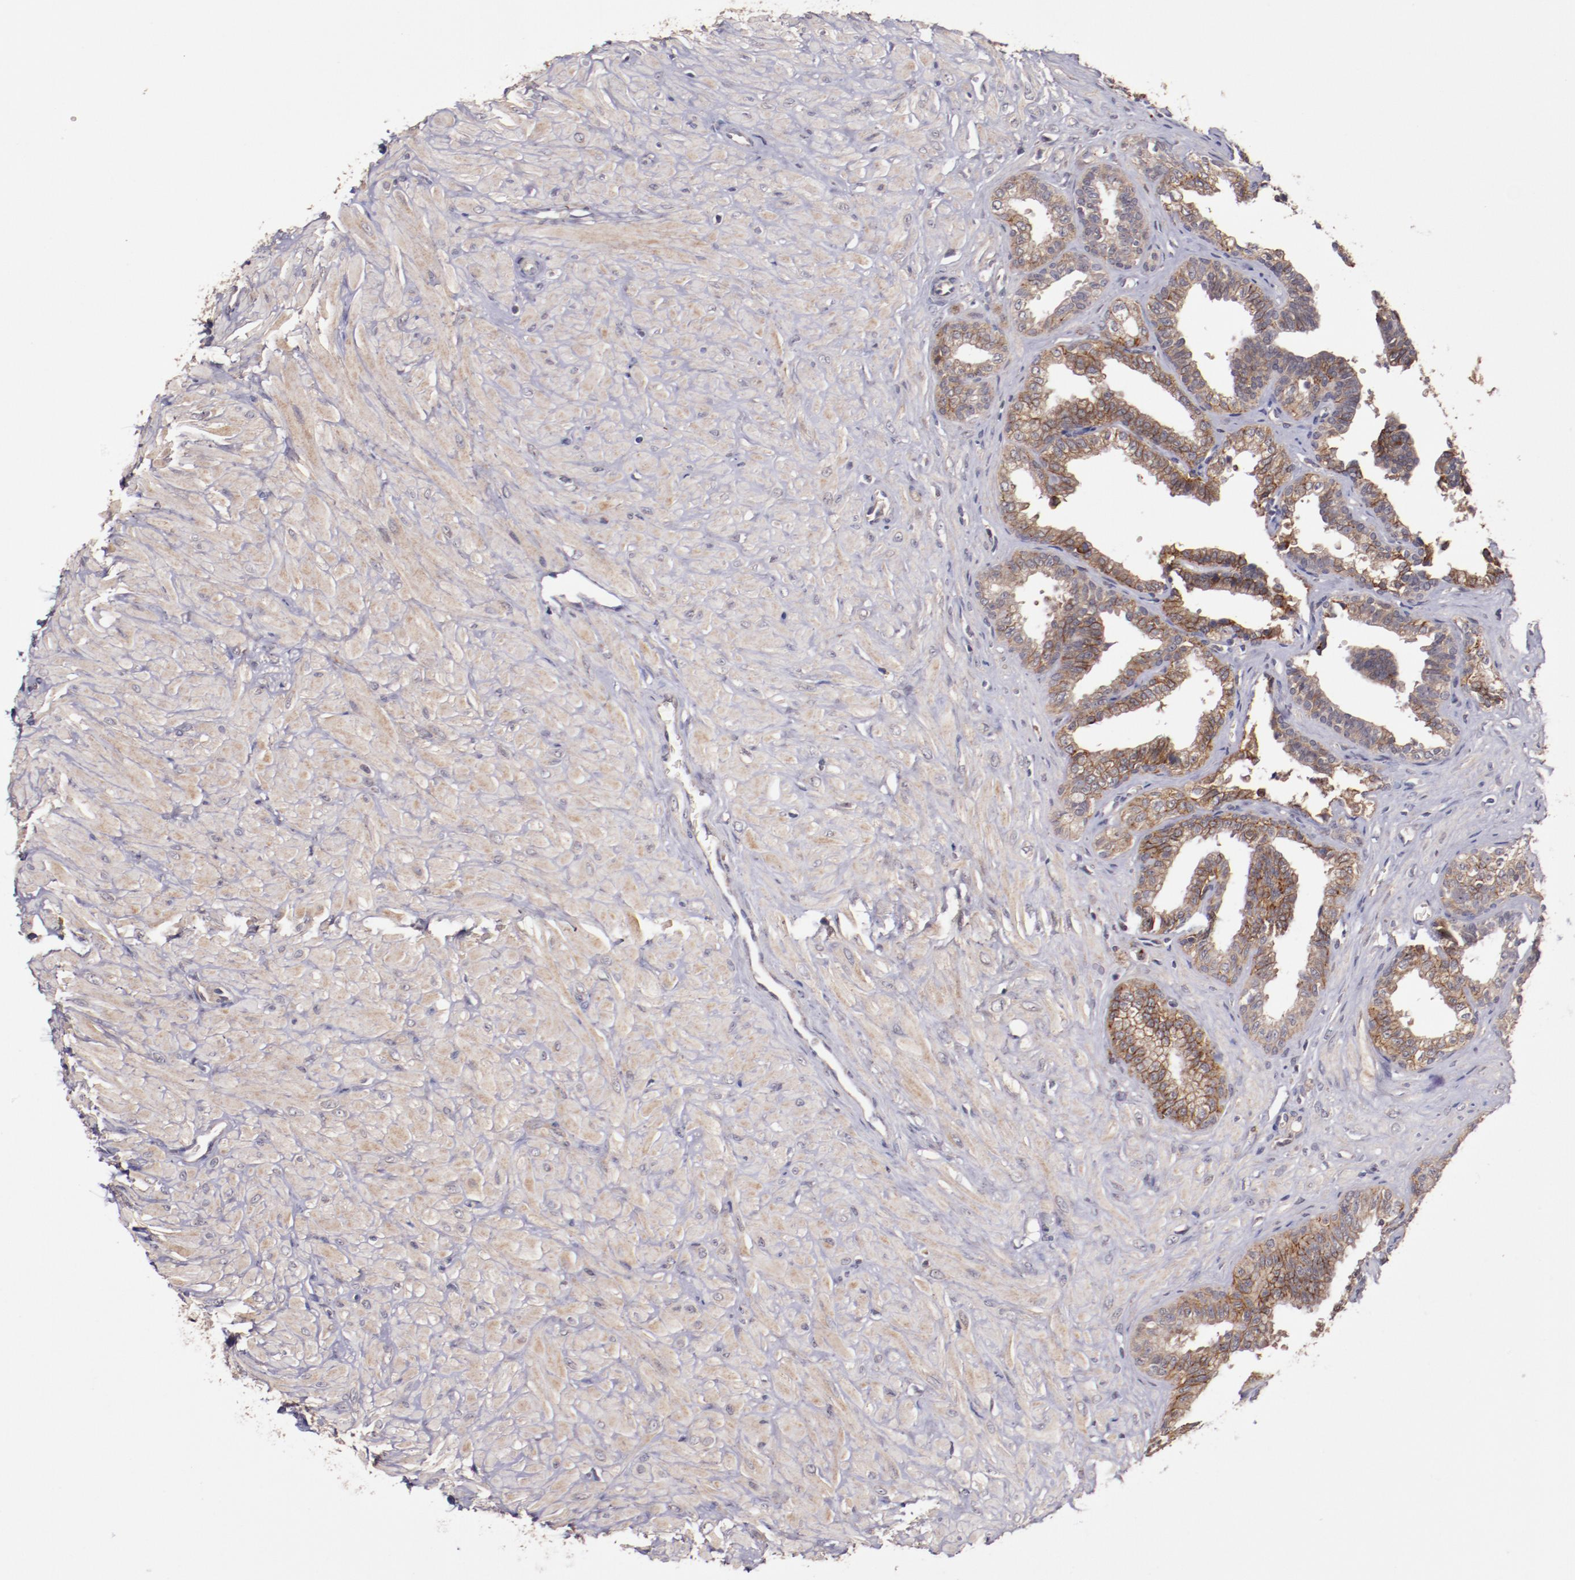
{"staining": {"intensity": "weak", "quantity": ">75%", "location": "cytoplasmic/membranous"}, "tissue": "seminal vesicle", "cell_type": "Glandular cells", "image_type": "normal", "snomed": [{"axis": "morphology", "description": "Normal tissue, NOS"}, {"axis": "topography", "description": "Seminal veicle"}], "caption": "Human seminal vesicle stained for a protein (brown) reveals weak cytoplasmic/membranous positive positivity in about >75% of glandular cells.", "gene": "FTSJ1", "patient": {"sex": "male", "age": 26}}